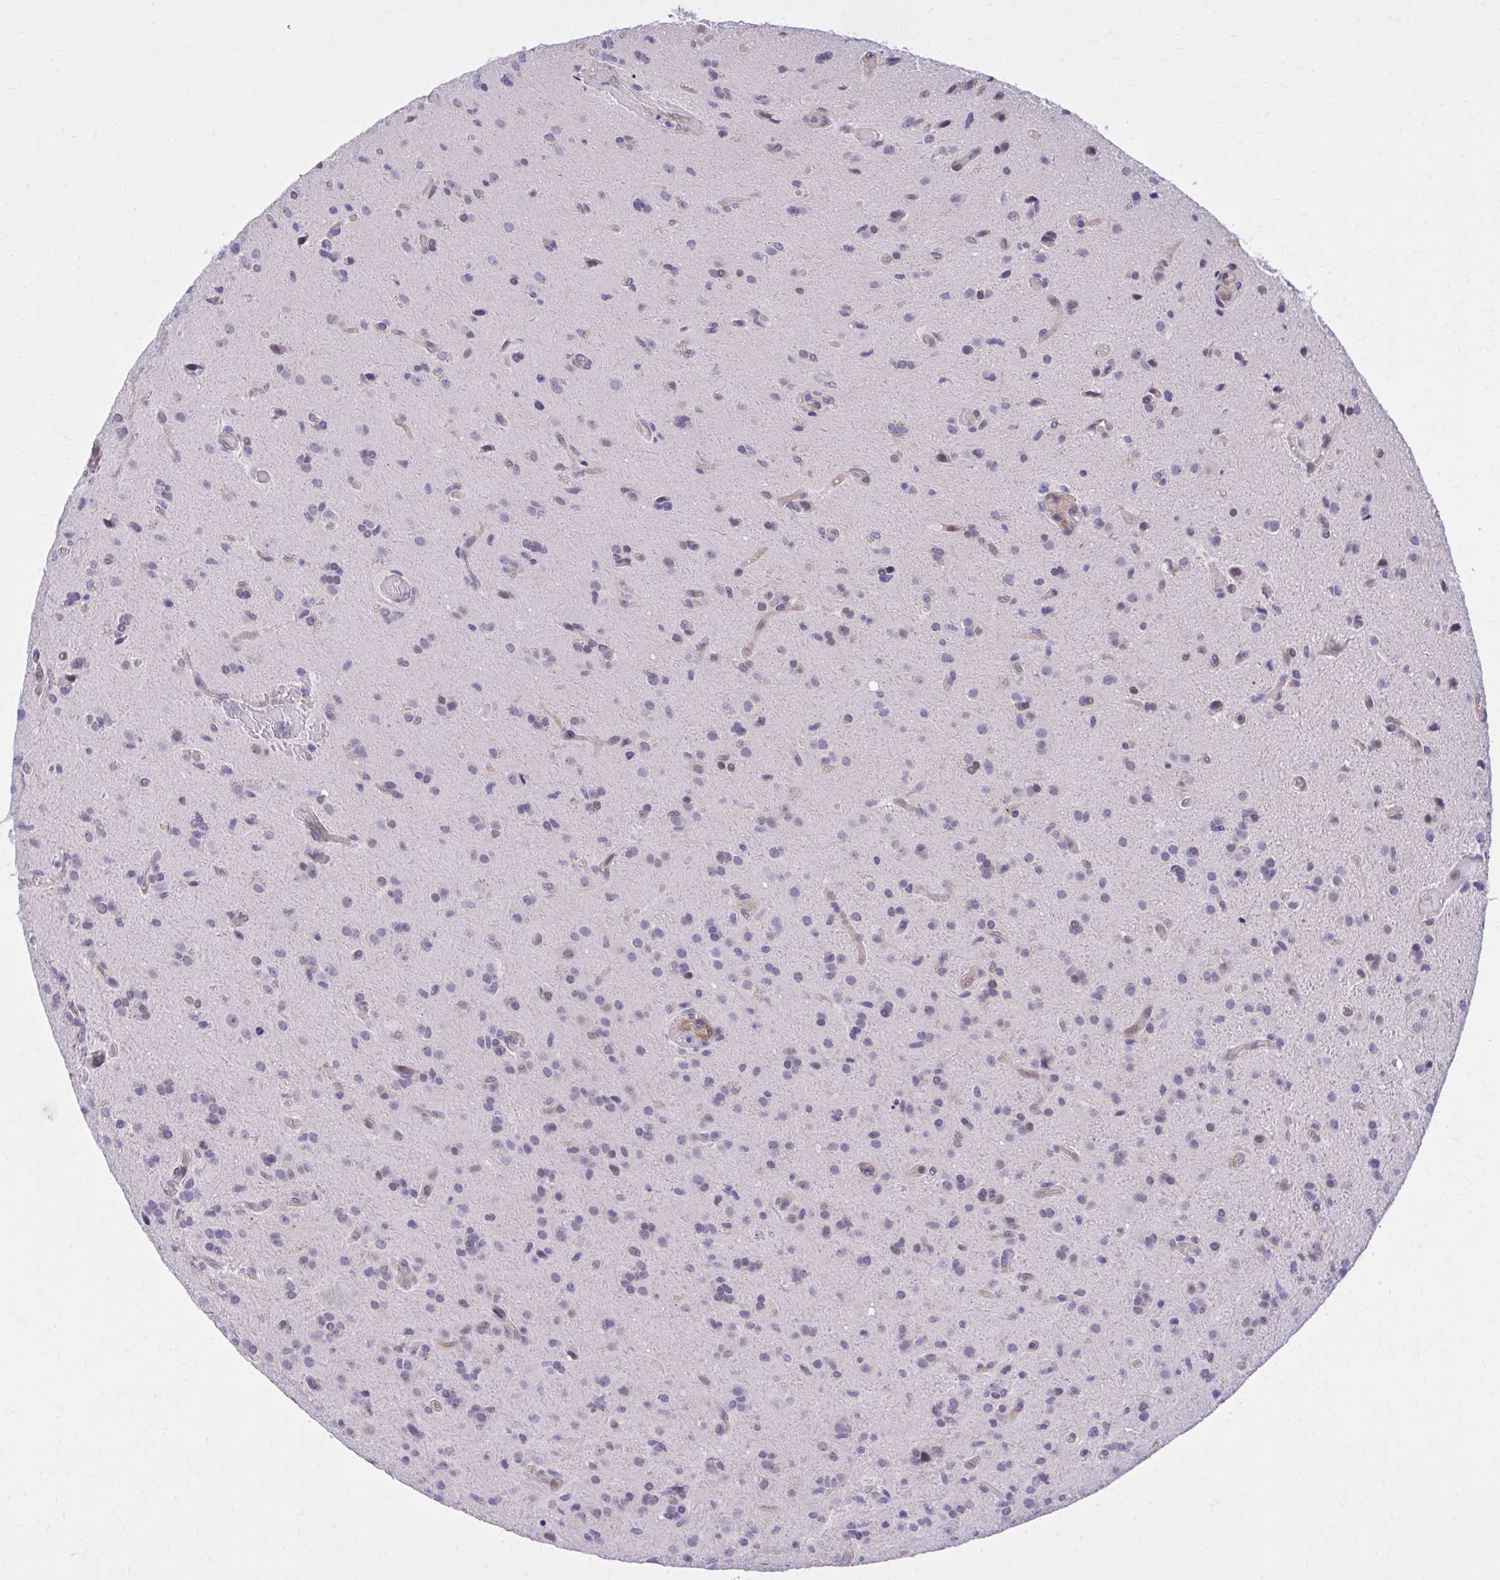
{"staining": {"intensity": "negative", "quantity": "none", "location": "none"}, "tissue": "glioma", "cell_type": "Tumor cells", "image_type": "cancer", "snomed": [{"axis": "morphology", "description": "Glioma, malignant, High grade"}, {"axis": "topography", "description": "Brain"}], "caption": "High magnification brightfield microscopy of high-grade glioma (malignant) stained with DAB (3,3'-diaminobenzidine) (brown) and counterstained with hematoxylin (blue): tumor cells show no significant staining.", "gene": "ZBTB25", "patient": {"sex": "male", "age": 55}}